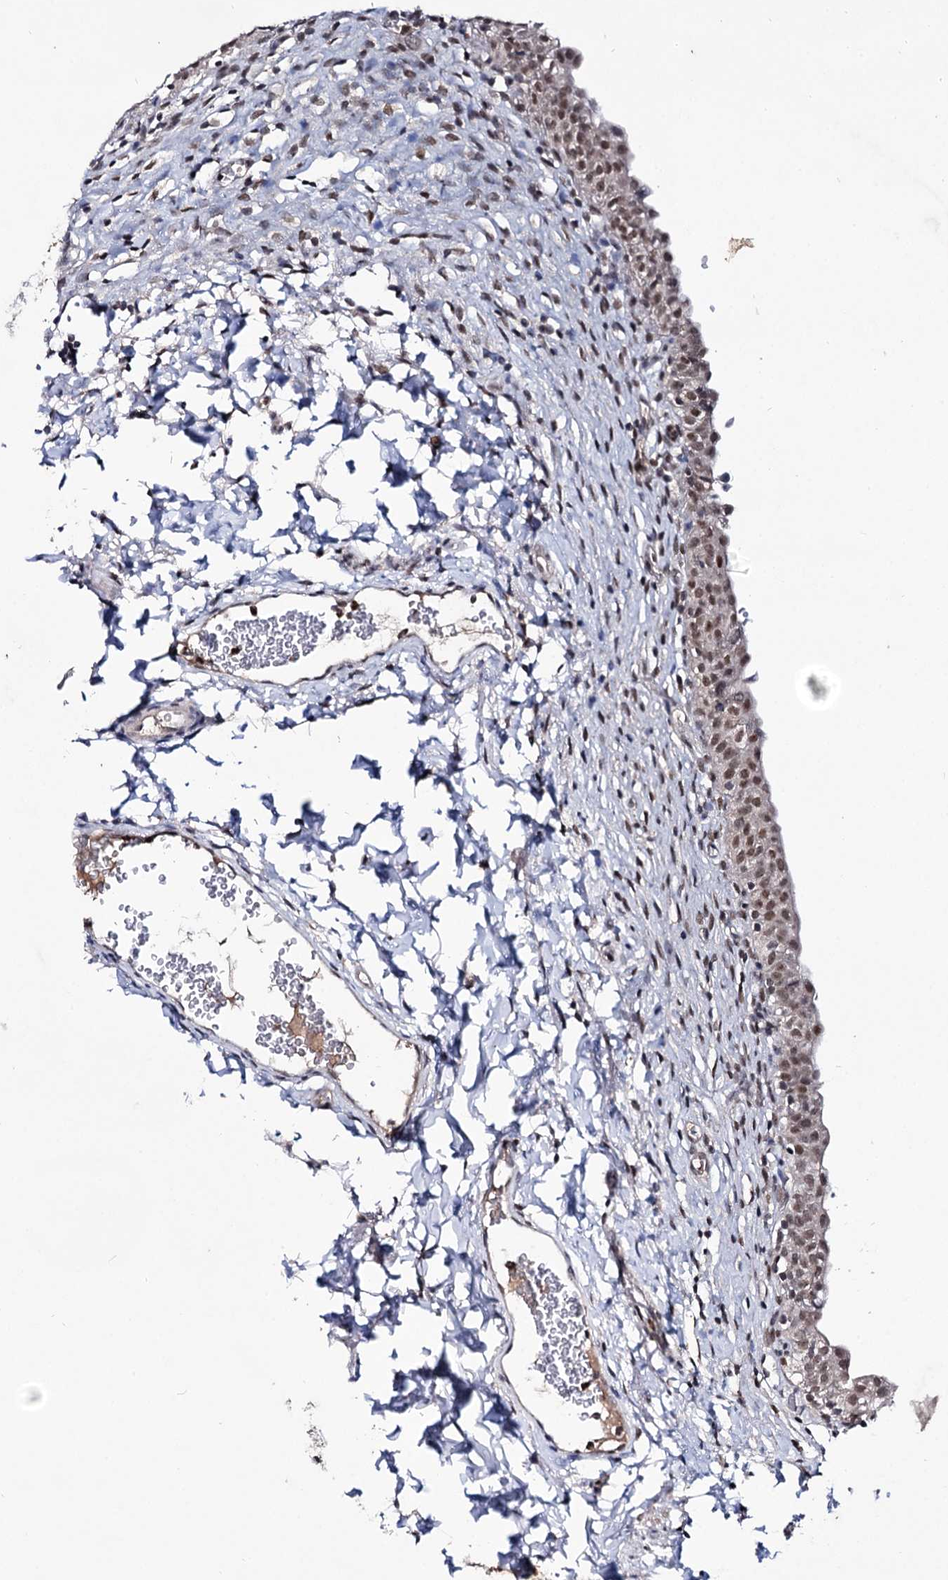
{"staining": {"intensity": "strong", "quantity": ">75%", "location": "nuclear"}, "tissue": "urinary bladder", "cell_type": "Urothelial cells", "image_type": "normal", "snomed": [{"axis": "morphology", "description": "Normal tissue, NOS"}, {"axis": "topography", "description": "Urinary bladder"}], "caption": "This photomicrograph demonstrates unremarkable urinary bladder stained with IHC to label a protein in brown. The nuclear of urothelial cells show strong positivity for the protein. Nuclei are counter-stained blue.", "gene": "SMCHD1", "patient": {"sex": "male", "age": 55}}